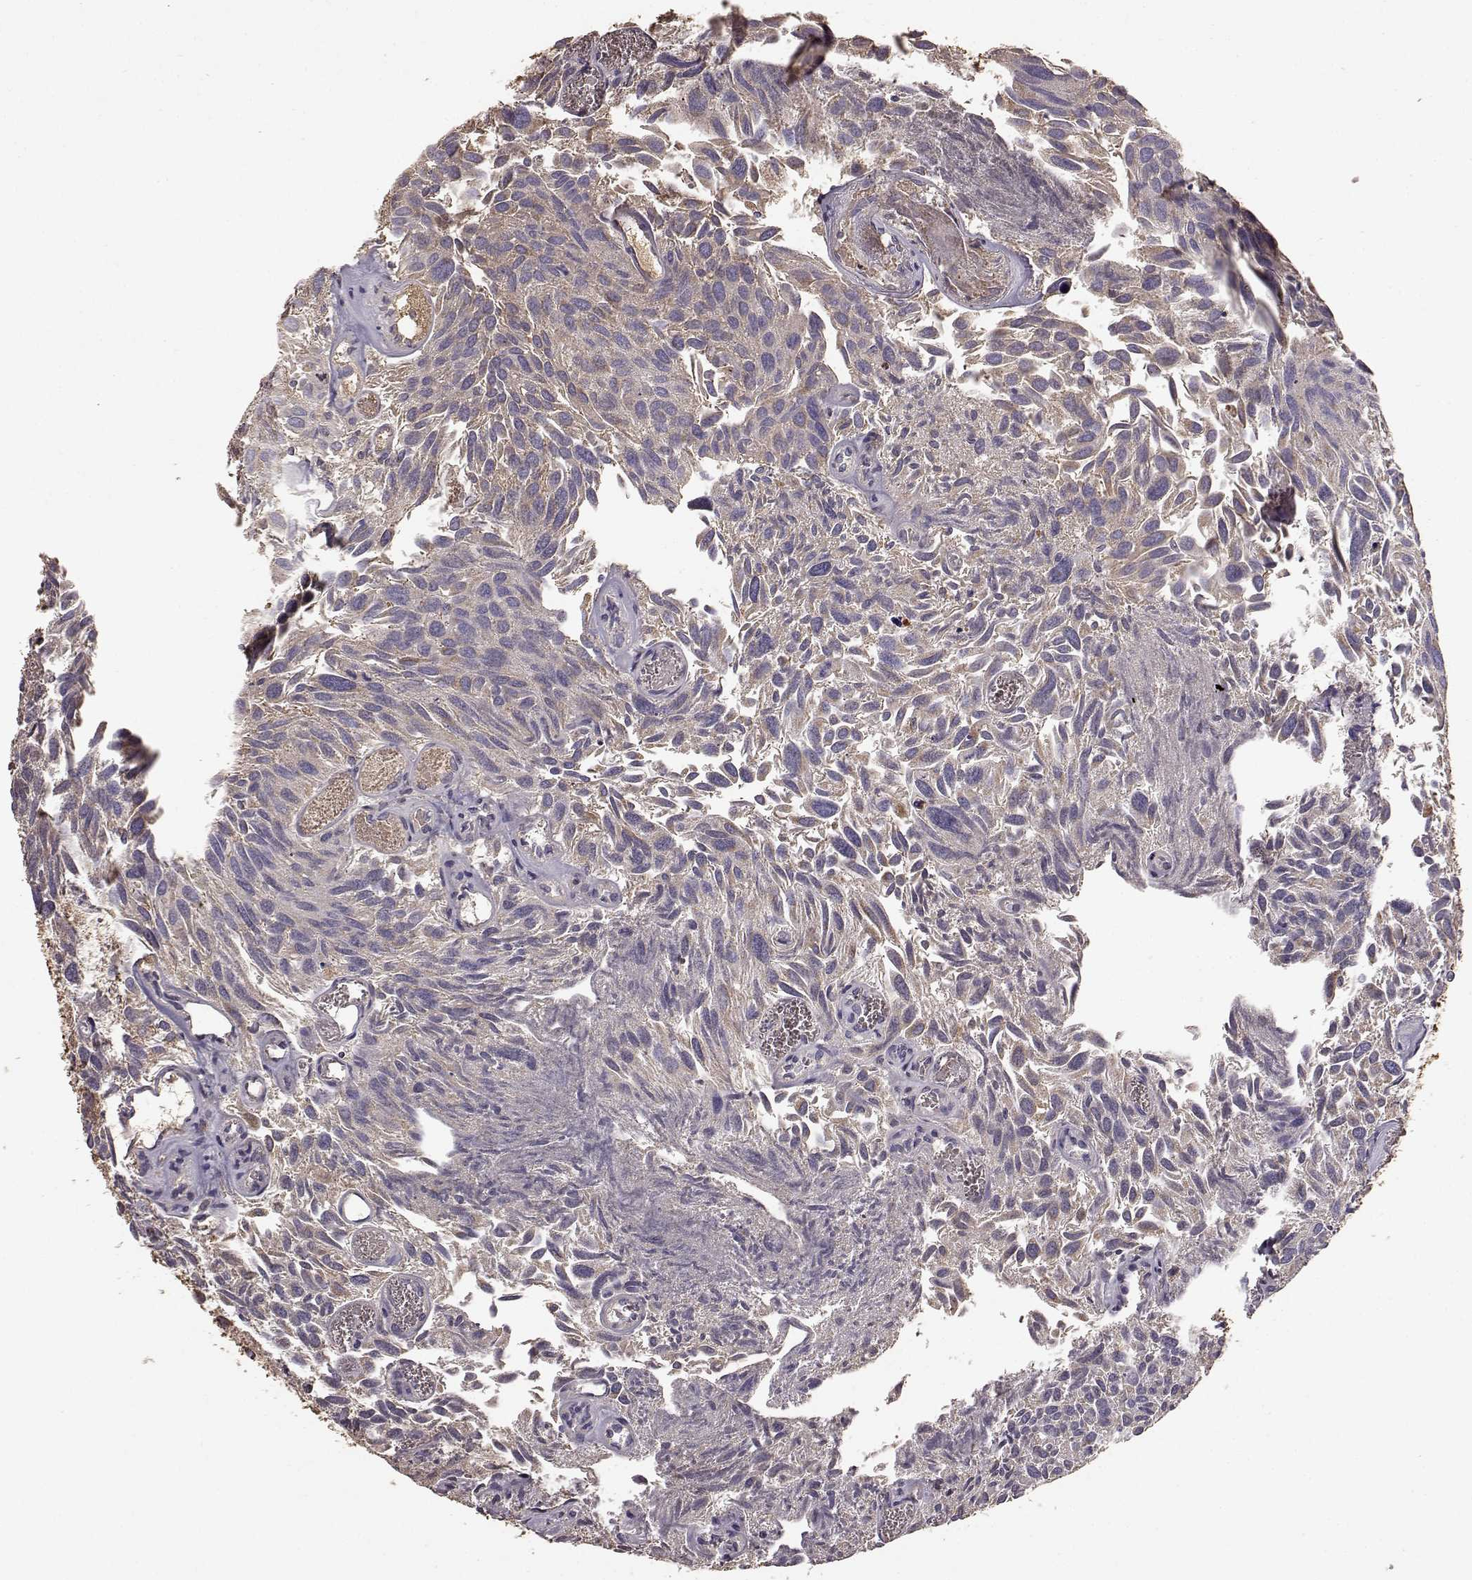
{"staining": {"intensity": "weak", "quantity": ">75%", "location": "cytoplasmic/membranous"}, "tissue": "urothelial cancer", "cell_type": "Tumor cells", "image_type": "cancer", "snomed": [{"axis": "morphology", "description": "Urothelial carcinoma, Low grade"}, {"axis": "topography", "description": "Urinary bladder"}], "caption": "An image of human urothelial cancer stained for a protein displays weak cytoplasmic/membranous brown staining in tumor cells. (Brightfield microscopy of DAB IHC at high magnification).", "gene": "PTGES2", "patient": {"sex": "female", "age": 69}}